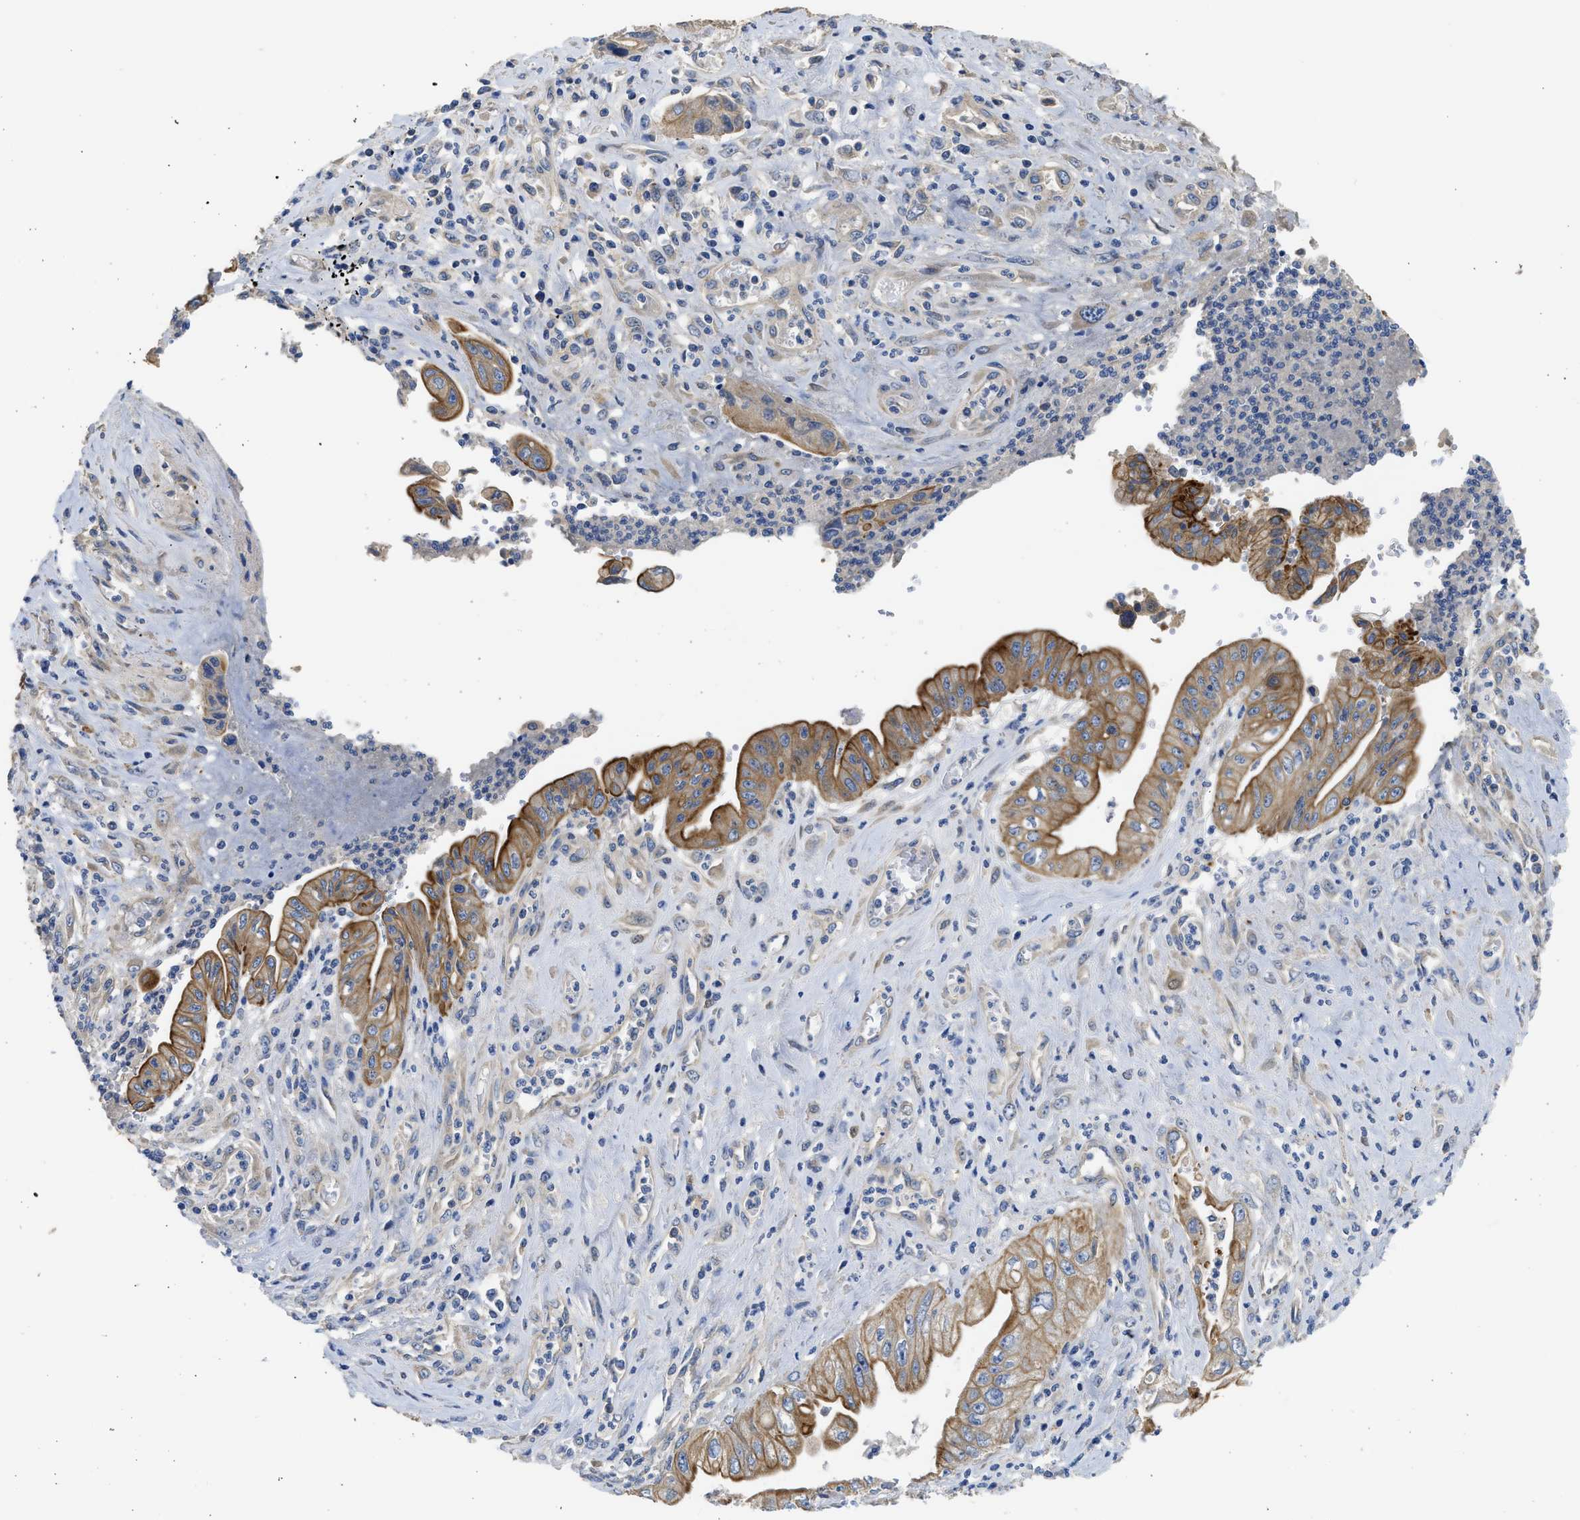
{"staining": {"intensity": "moderate", "quantity": ">75%", "location": "cytoplasmic/membranous"}, "tissue": "pancreatic cancer", "cell_type": "Tumor cells", "image_type": "cancer", "snomed": [{"axis": "morphology", "description": "Adenocarcinoma, NOS"}, {"axis": "topography", "description": "Pancreas"}], "caption": "This histopathology image displays IHC staining of human pancreatic cancer, with medium moderate cytoplasmic/membranous staining in approximately >75% of tumor cells.", "gene": "CSRNP2", "patient": {"sex": "female", "age": 73}}